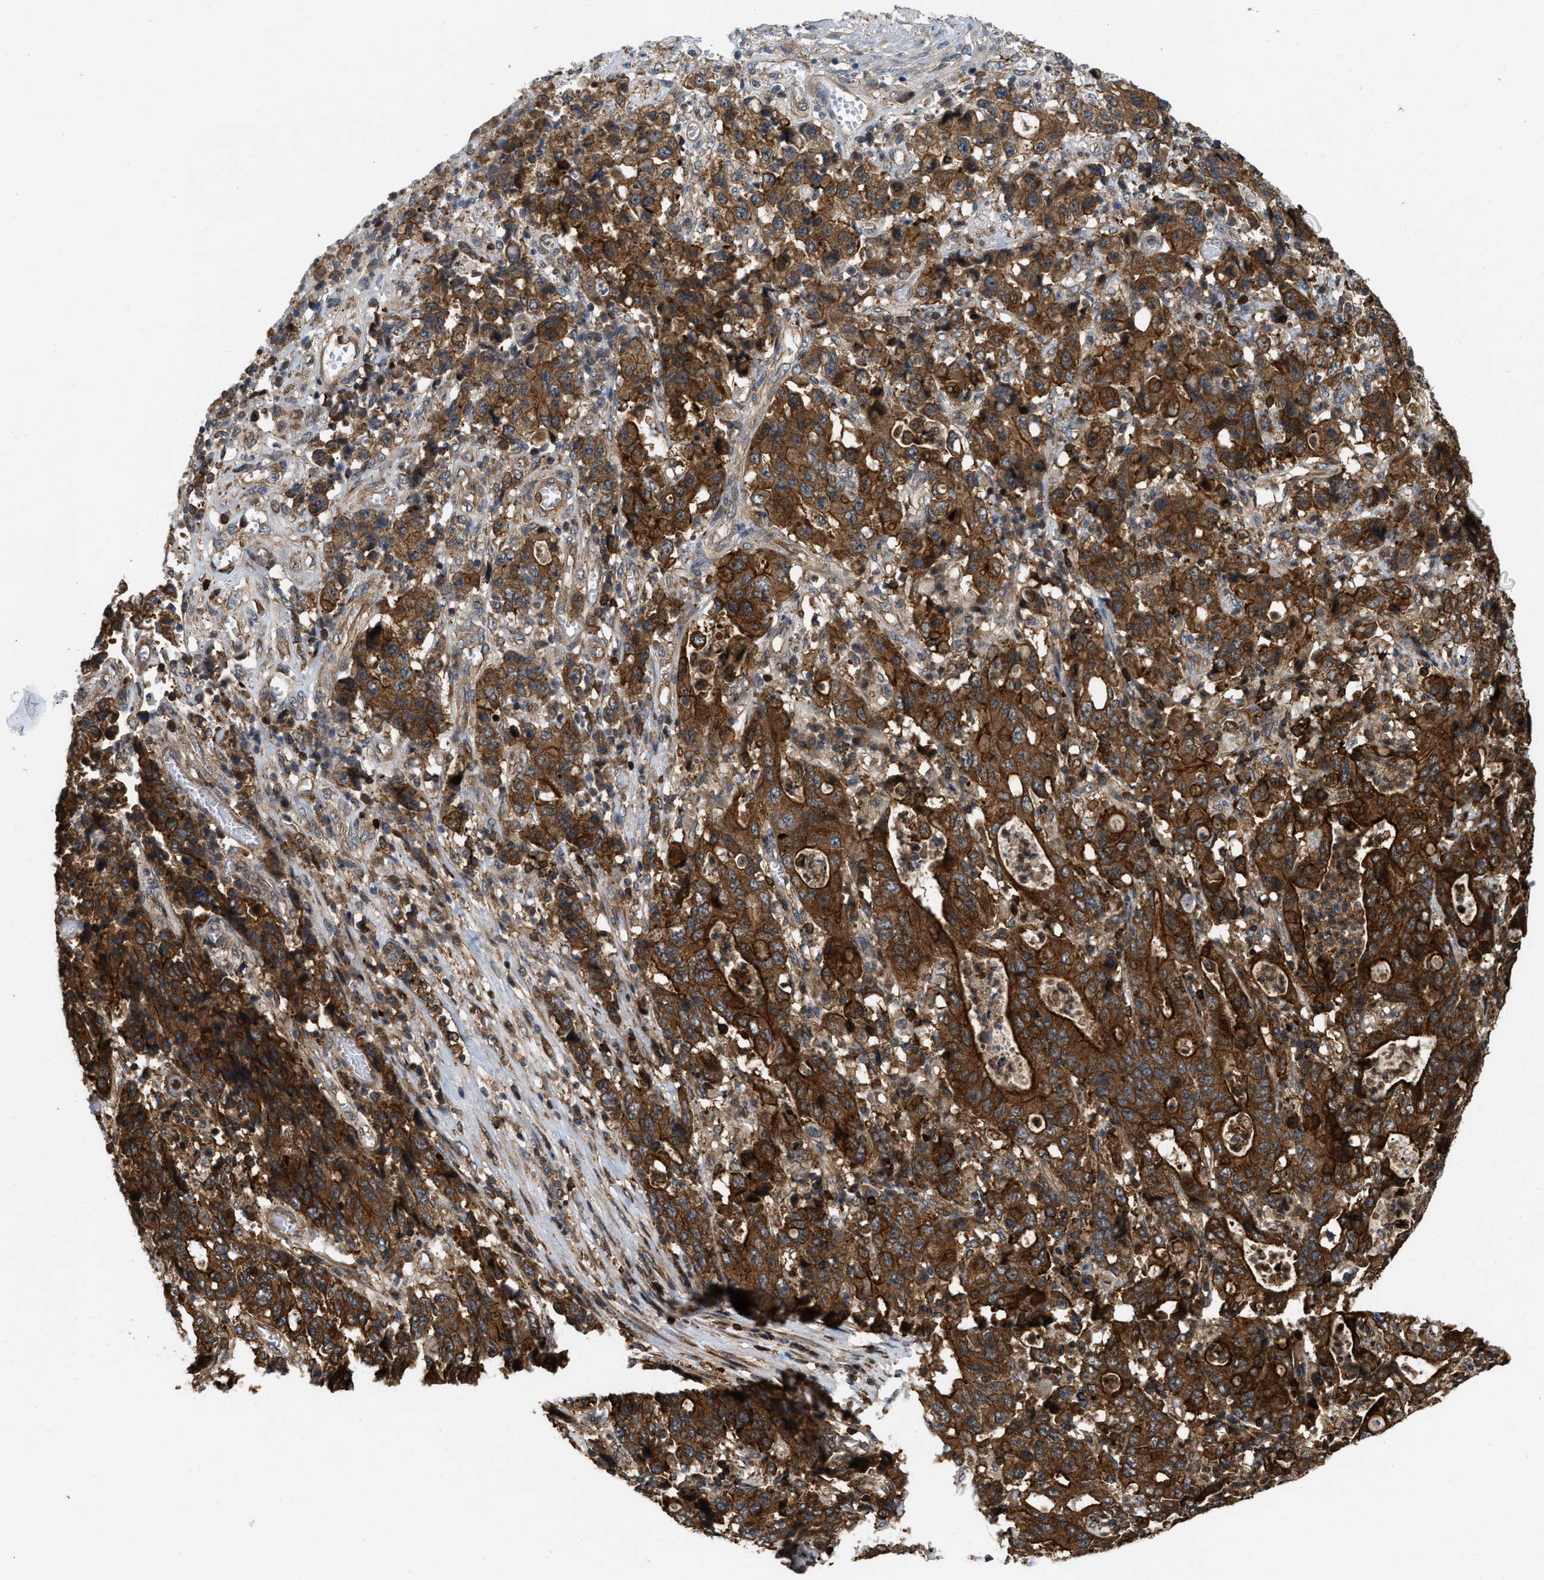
{"staining": {"intensity": "strong", "quantity": ">75%", "location": "cytoplasmic/membranous"}, "tissue": "stomach cancer", "cell_type": "Tumor cells", "image_type": "cancer", "snomed": [{"axis": "morphology", "description": "Adenocarcinoma, NOS"}, {"axis": "topography", "description": "Stomach, upper"}], "caption": "Brown immunohistochemical staining in human adenocarcinoma (stomach) shows strong cytoplasmic/membranous staining in approximately >75% of tumor cells.", "gene": "IQCE", "patient": {"sex": "male", "age": 69}}